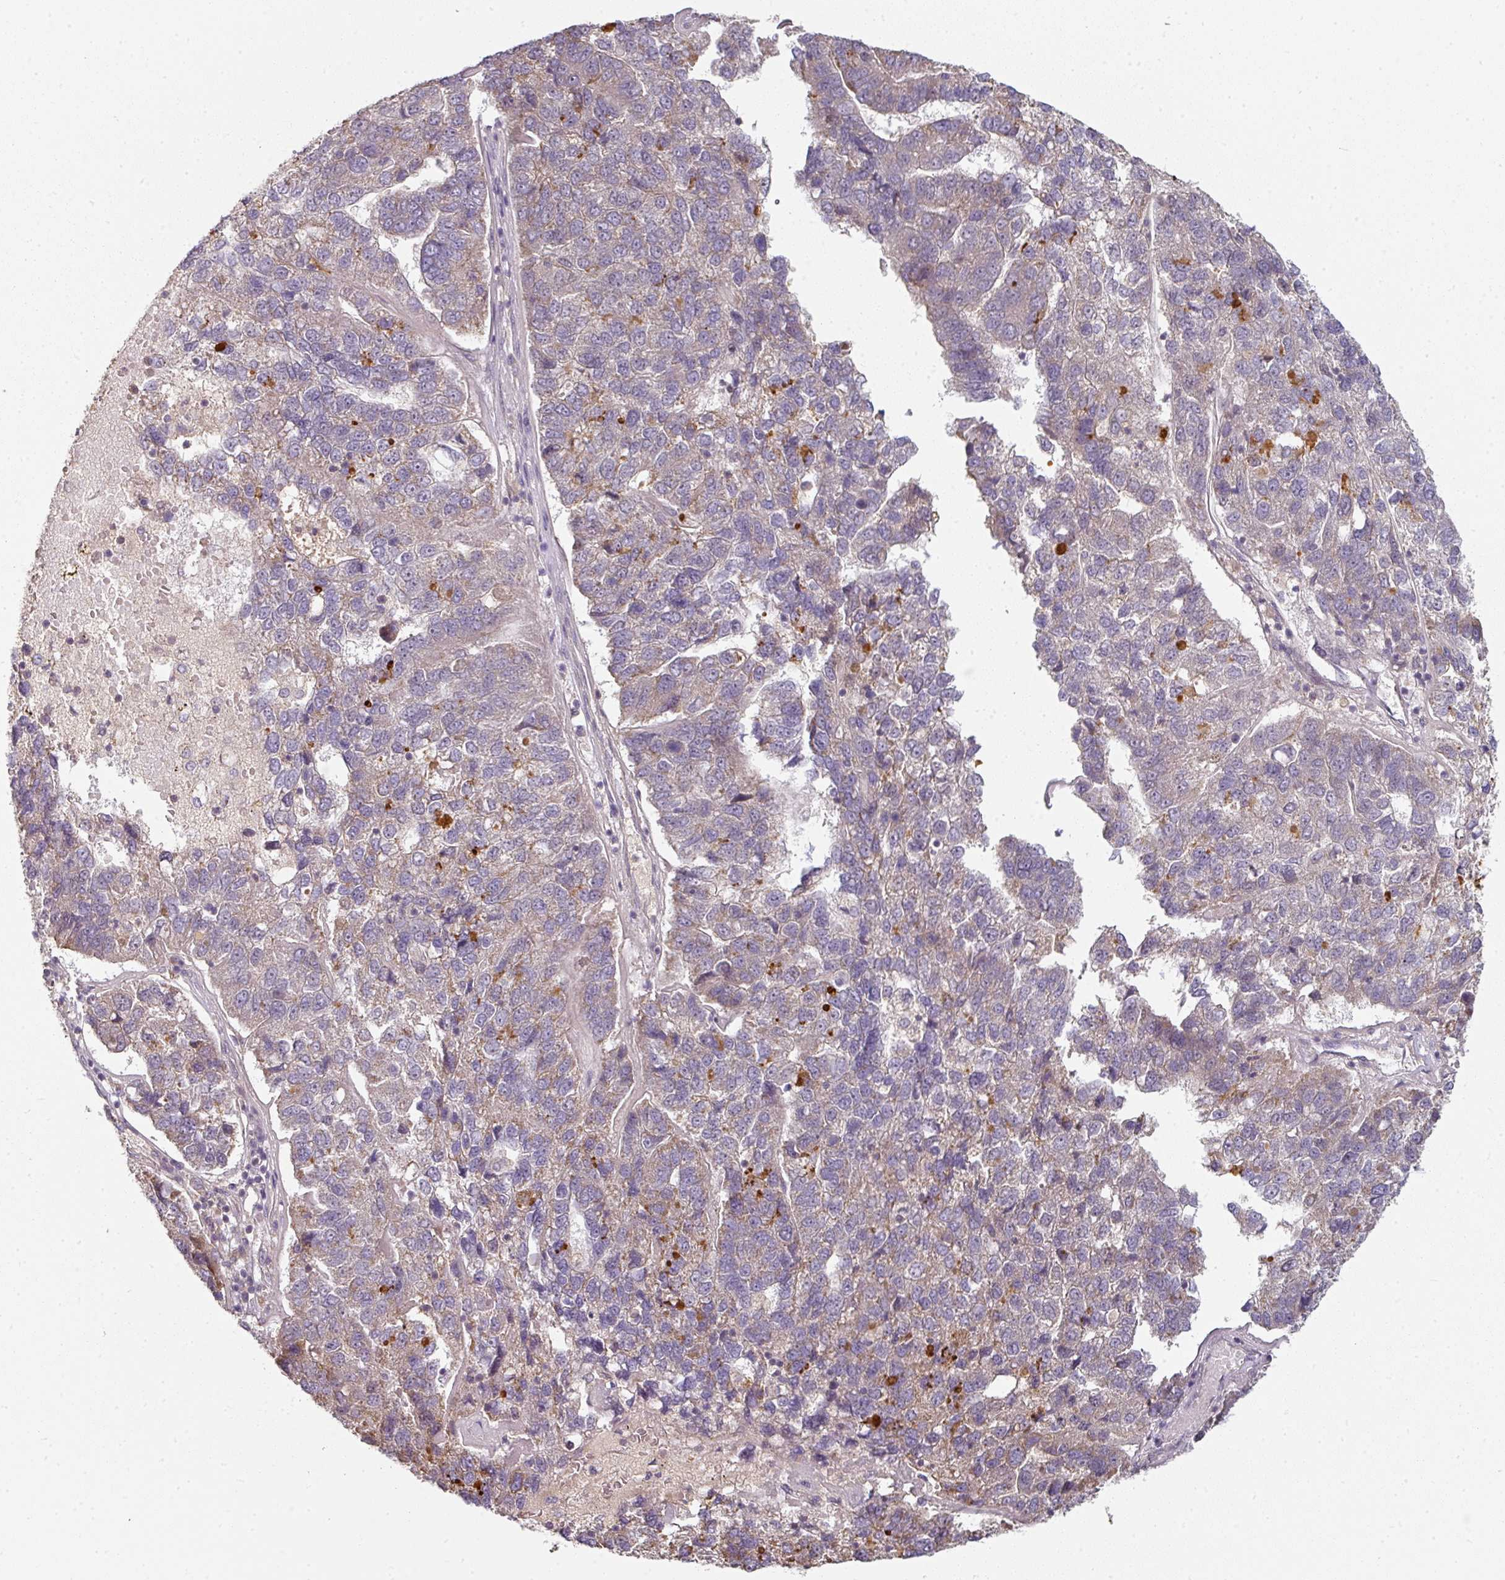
{"staining": {"intensity": "weak", "quantity": "<25%", "location": "cytoplasmic/membranous"}, "tissue": "pancreatic cancer", "cell_type": "Tumor cells", "image_type": "cancer", "snomed": [{"axis": "morphology", "description": "Adenocarcinoma, NOS"}, {"axis": "topography", "description": "Pancreas"}], "caption": "A high-resolution photomicrograph shows immunohistochemistry (IHC) staining of pancreatic cancer, which demonstrates no significant expression in tumor cells. (Brightfield microscopy of DAB (3,3'-diaminobenzidine) immunohistochemistry (IHC) at high magnification).", "gene": "MAP2K2", "patient": {"sex": "female", "age": 61}}